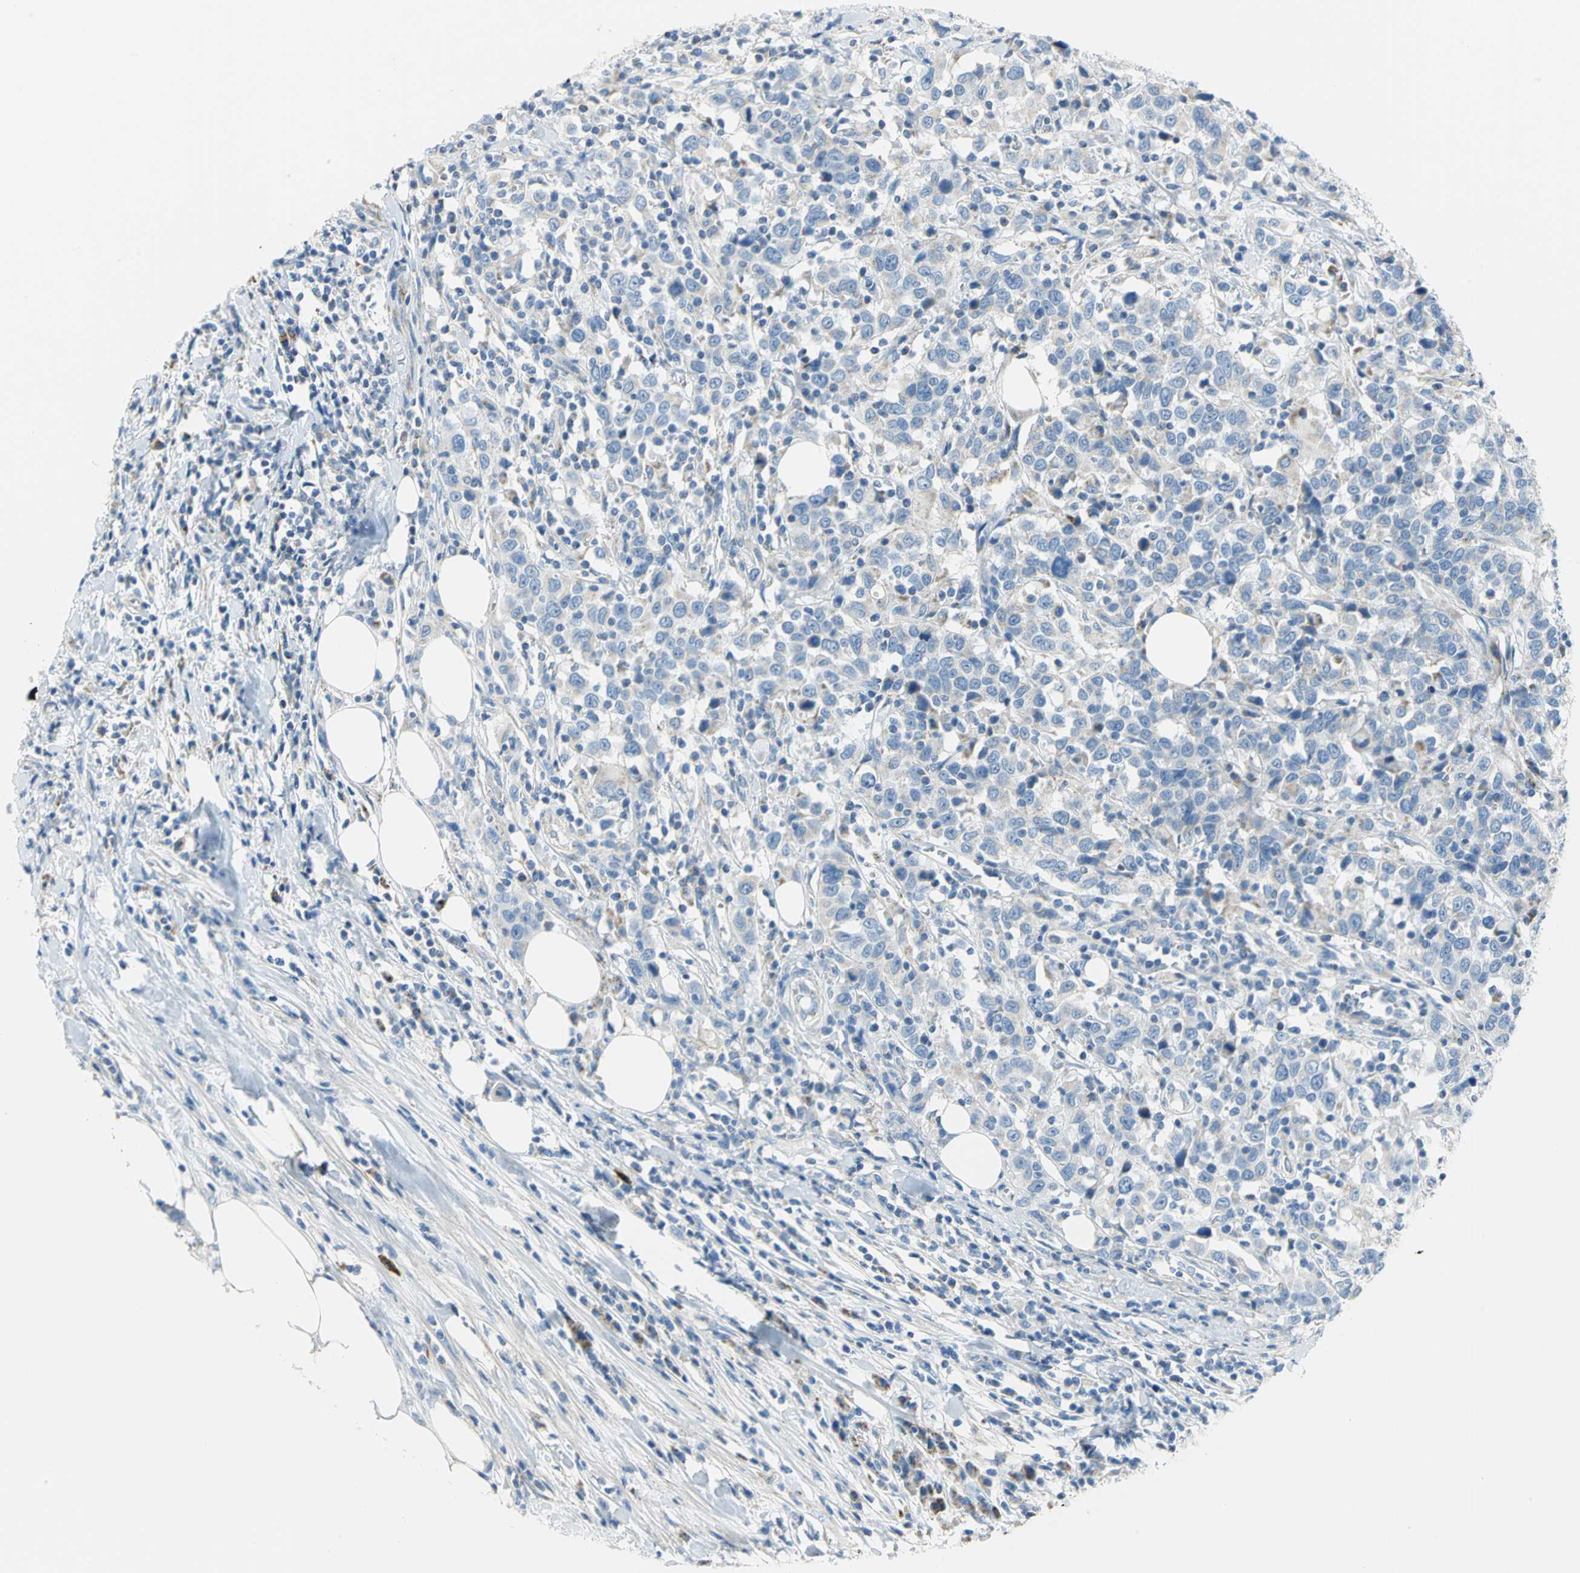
{"staining": {"intensity": "weak", "quantity": "<25%", "location": "cytoplasmic/membranous"}, "tissue": "urothelial cancer", "cell_type": "Tumor cells", "image_type": "cancer", "snomed": [{"axis": "morphology", "description": "Urothelial carcinoma, High grade"}, {"axis": "topography", "description": "Urinary bladder"}], "caption": "Histopathology image shows no protein staining in tumor cells of urothelial carcinoma (high-grade) tissue. (Stains: DAB immunohistochemistry with hematoxylin counter stain, Microscopy: brightfield microscopy at high magnification).", "gene": "ALOX15", "patient": {"sex": "male", "age": 61}}